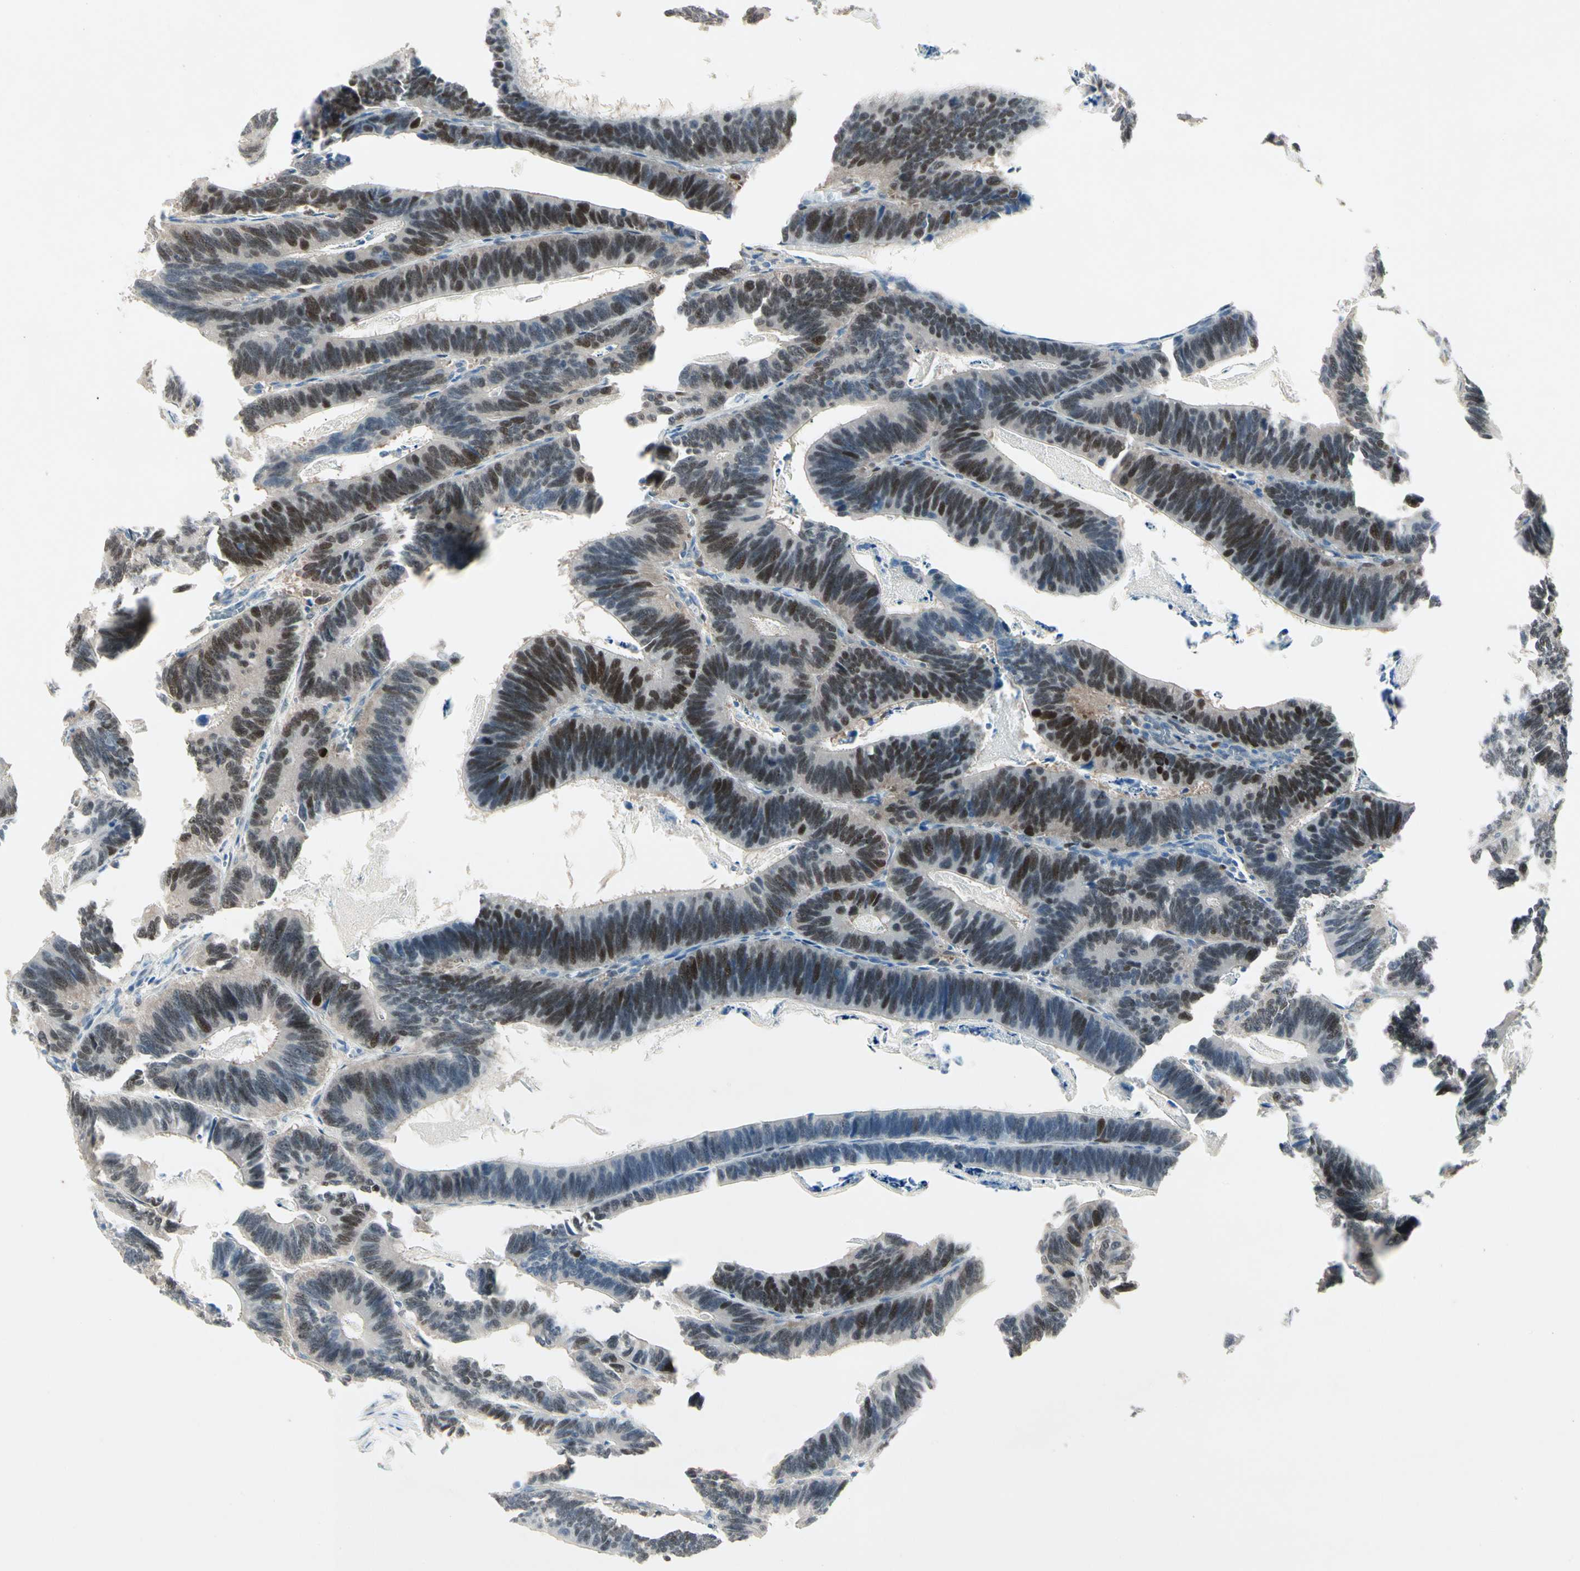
{"staining": {"intensity": "moderate", "quantity": ">75%", "location": "nuclear"}, "tissue": "colorectal cancer", "cell_type": "Tumor cells", "image_type": "cancer", "snomed": [{"axis": "morphology", "description": "Adenocarcinoma, NOS"}, {"axis": "topography", "description": "Colon"}], "caption": "Protein positivity by immunohistochemistry (IHC) displays moderate nuclear staining in about >75% of tumor cells in colorectal cancer.", "gene": "IL1R1", "patient": {"sex": "male", "age": 72}}